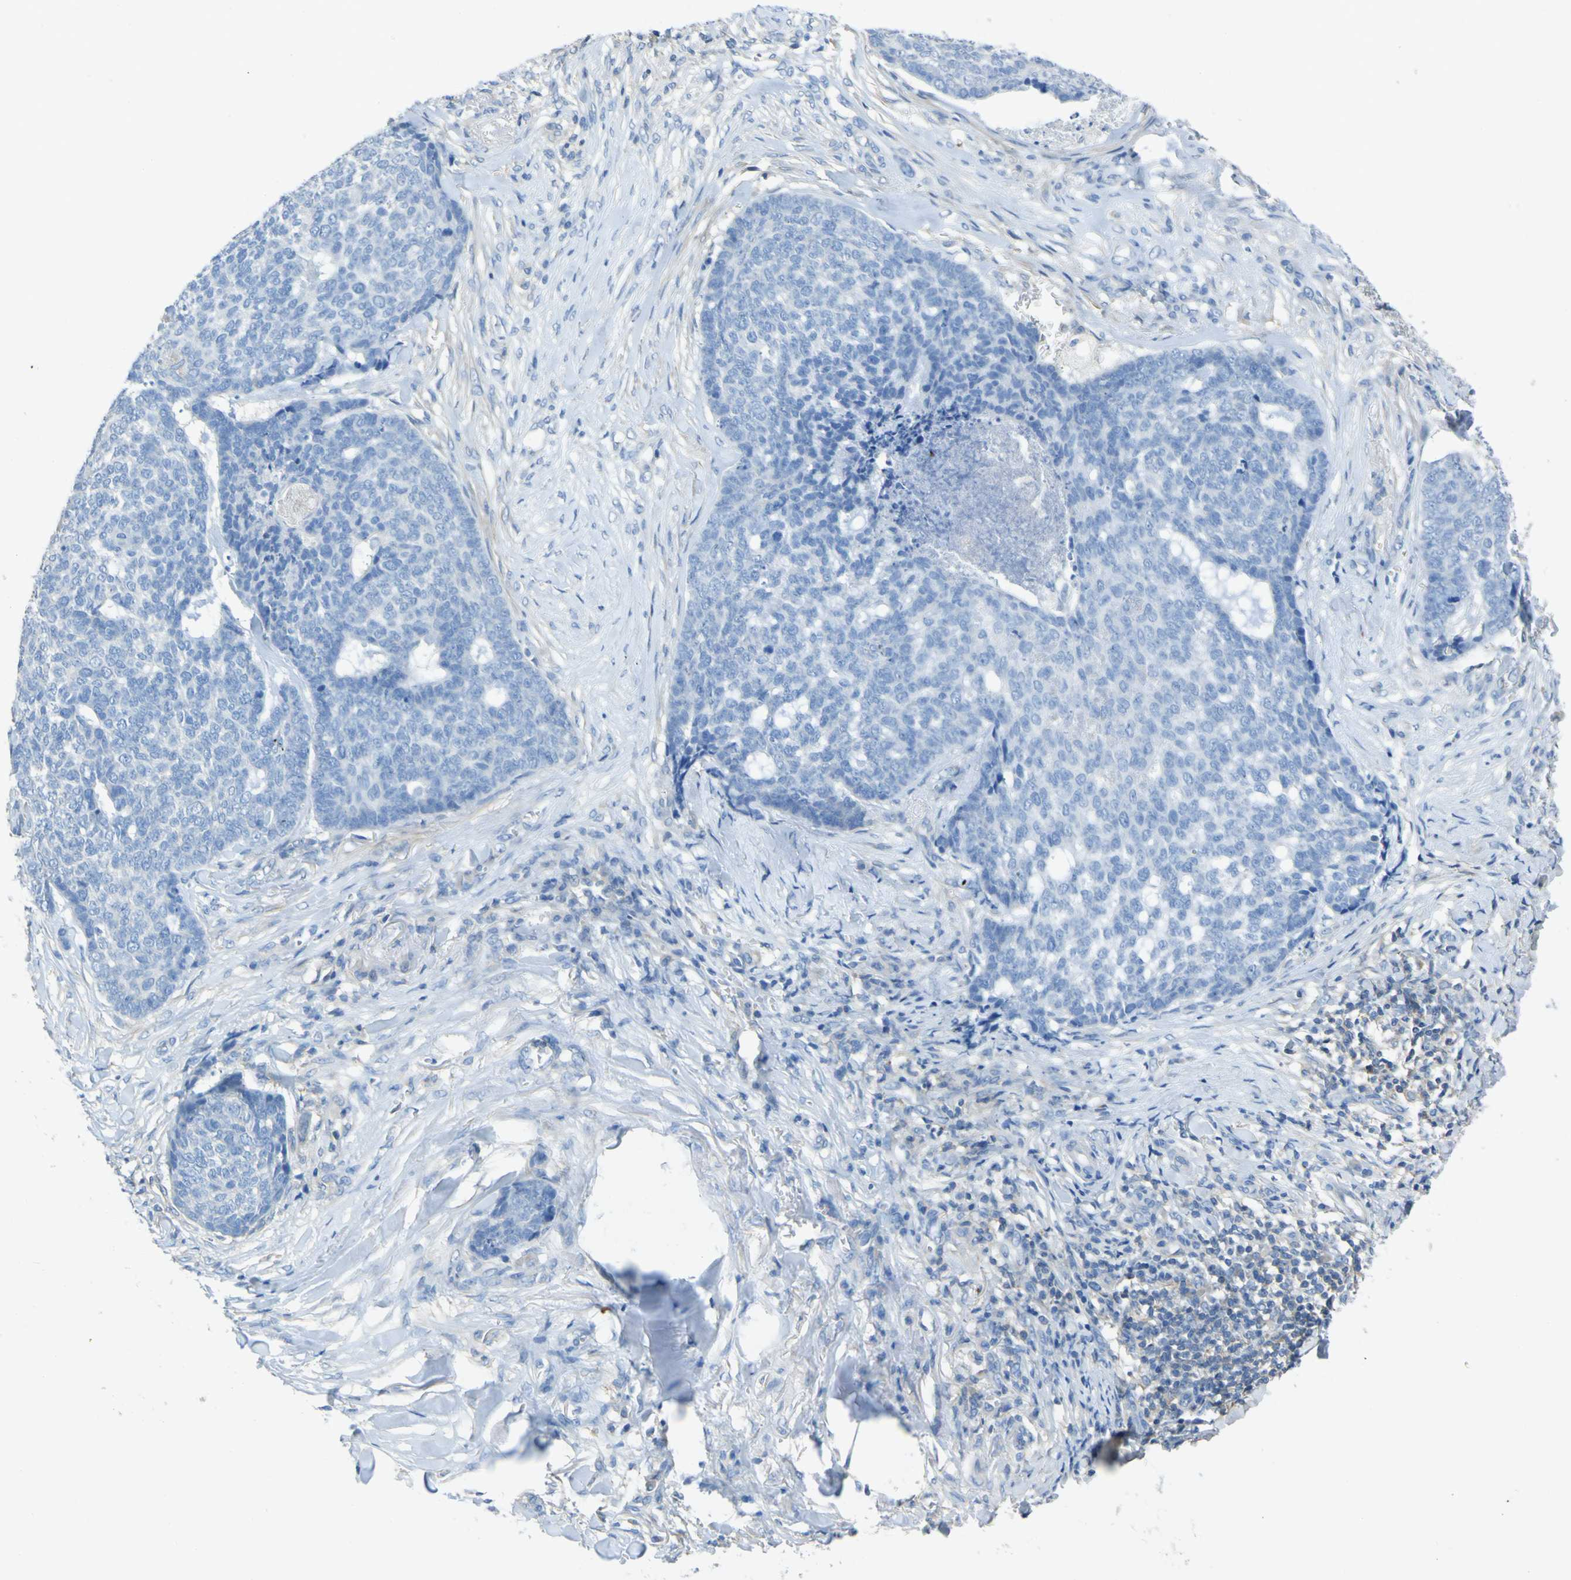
{"staining": {"intensity": "negative", "quantity": "none", "location": "none"}, "tissue": "skin cancer", "cell_type": "Tumor cells", "image_type": "cancer", "snomed": [{"axis": "morphology", "description": "Basal cell carcinoma"}, {"axis": "topography", "description": "Skin"}], "caption": "The photomicrograph exhibits no staining of tumor cells in basal cell carcinoma (skin).", "gene": "OGN", "patient": {"sex": "male", "age": 84}}